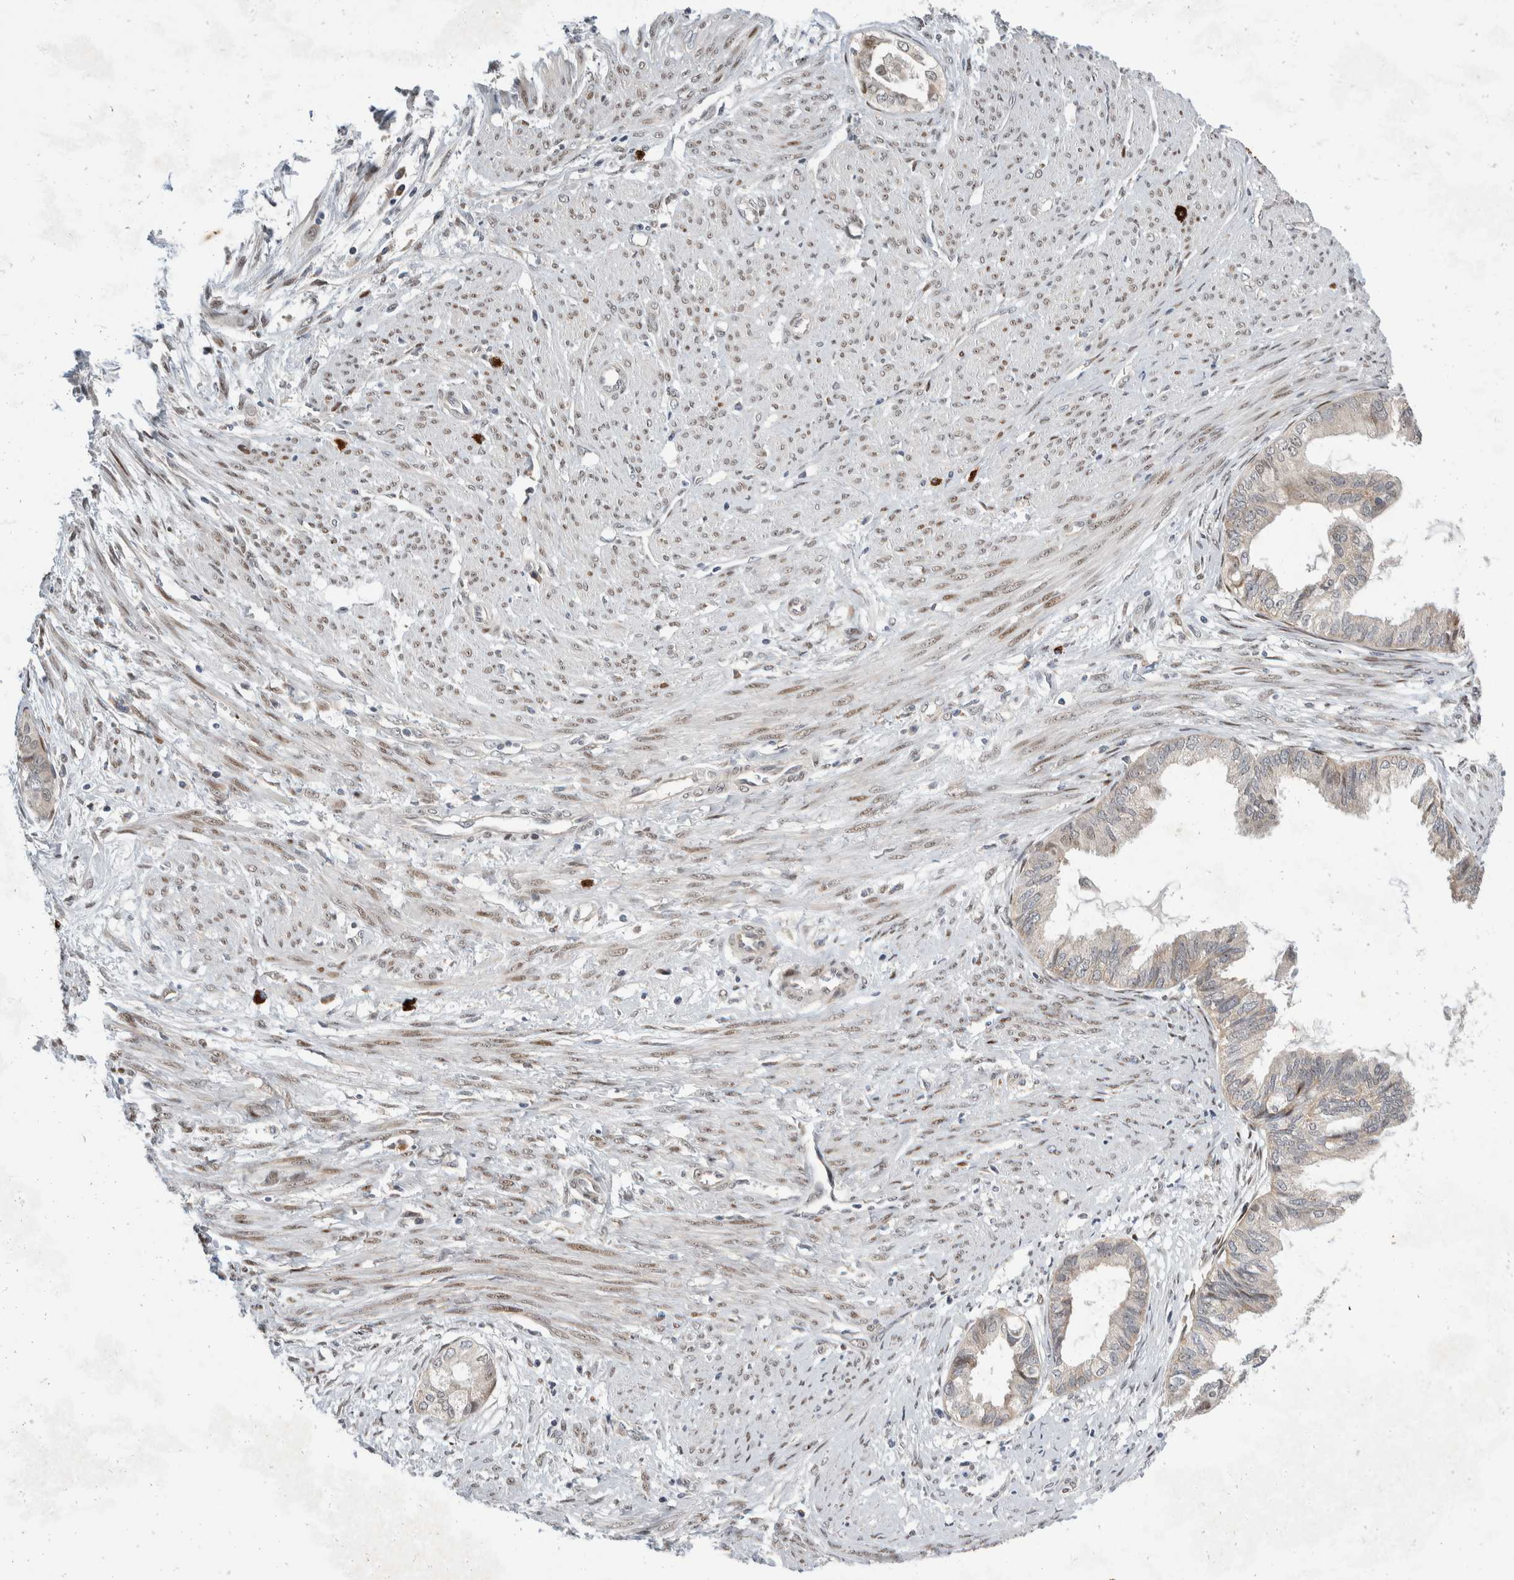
{"staining": {"intensity": "weak", "quantity": "<25%", "location": "nuclear"}, "tissue": "cervical cancer", "cell_type": "Tumor cells", "image_type": "cancer", "snomed": [{"axis": "morphology", "description": "Normal tissue, NOS"}, {"axis": "morphology", "description": "Adenocarcinoma, NOS"}, {"axis": "topography", "description": "Cervix"}, {"axis": "topography", "description": "Endometrium"}], "caption": "The immunohistochemistry (IHC) micrograph has no significant staining in tumor cells of cervical cancer tissue.", "gene": "ZNF703", "patient": {"sex": "female", "age": 86}}